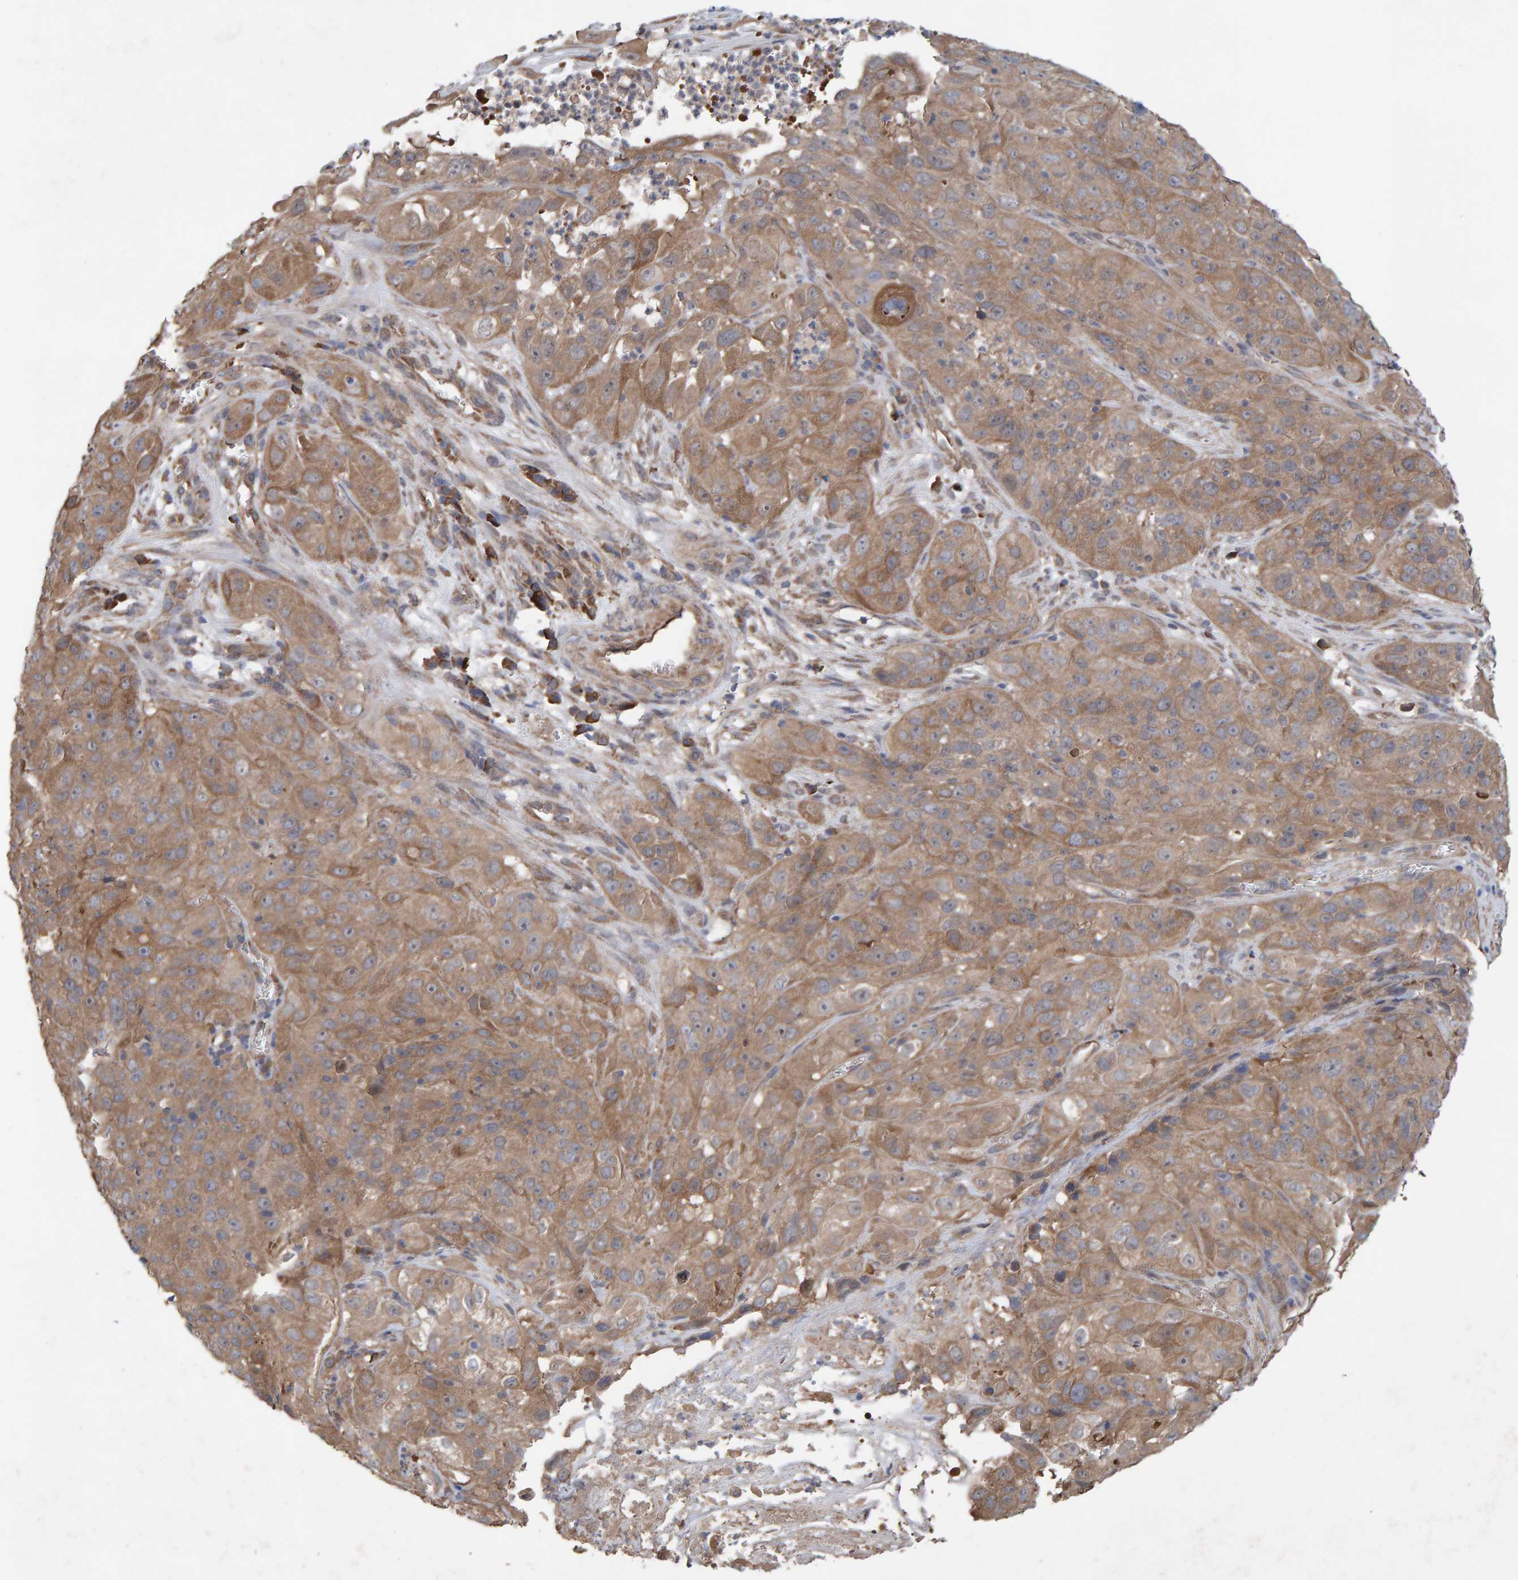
{"staining": {"intensity": "moderate", "quantity": ">75%", "location": "cytoplasmic/membranous"}, "tissue": "cervical cancer", "cell_type": "Tumor cells", "image_type": "cancer", "snomed": [{"axis": "morphology", "description": "Squamous cell carcinoma, NOS"}, {"axis": "topography", "description": "Cervix"}], "caption": "Protein expression by immunohistochemistry displays moderate cytoplasmic/membranous positivity in about >75% of tumor cells in cervical cancer.", "gene": "LRSAM1", "patient": {"sex": "female", "age": 32}}